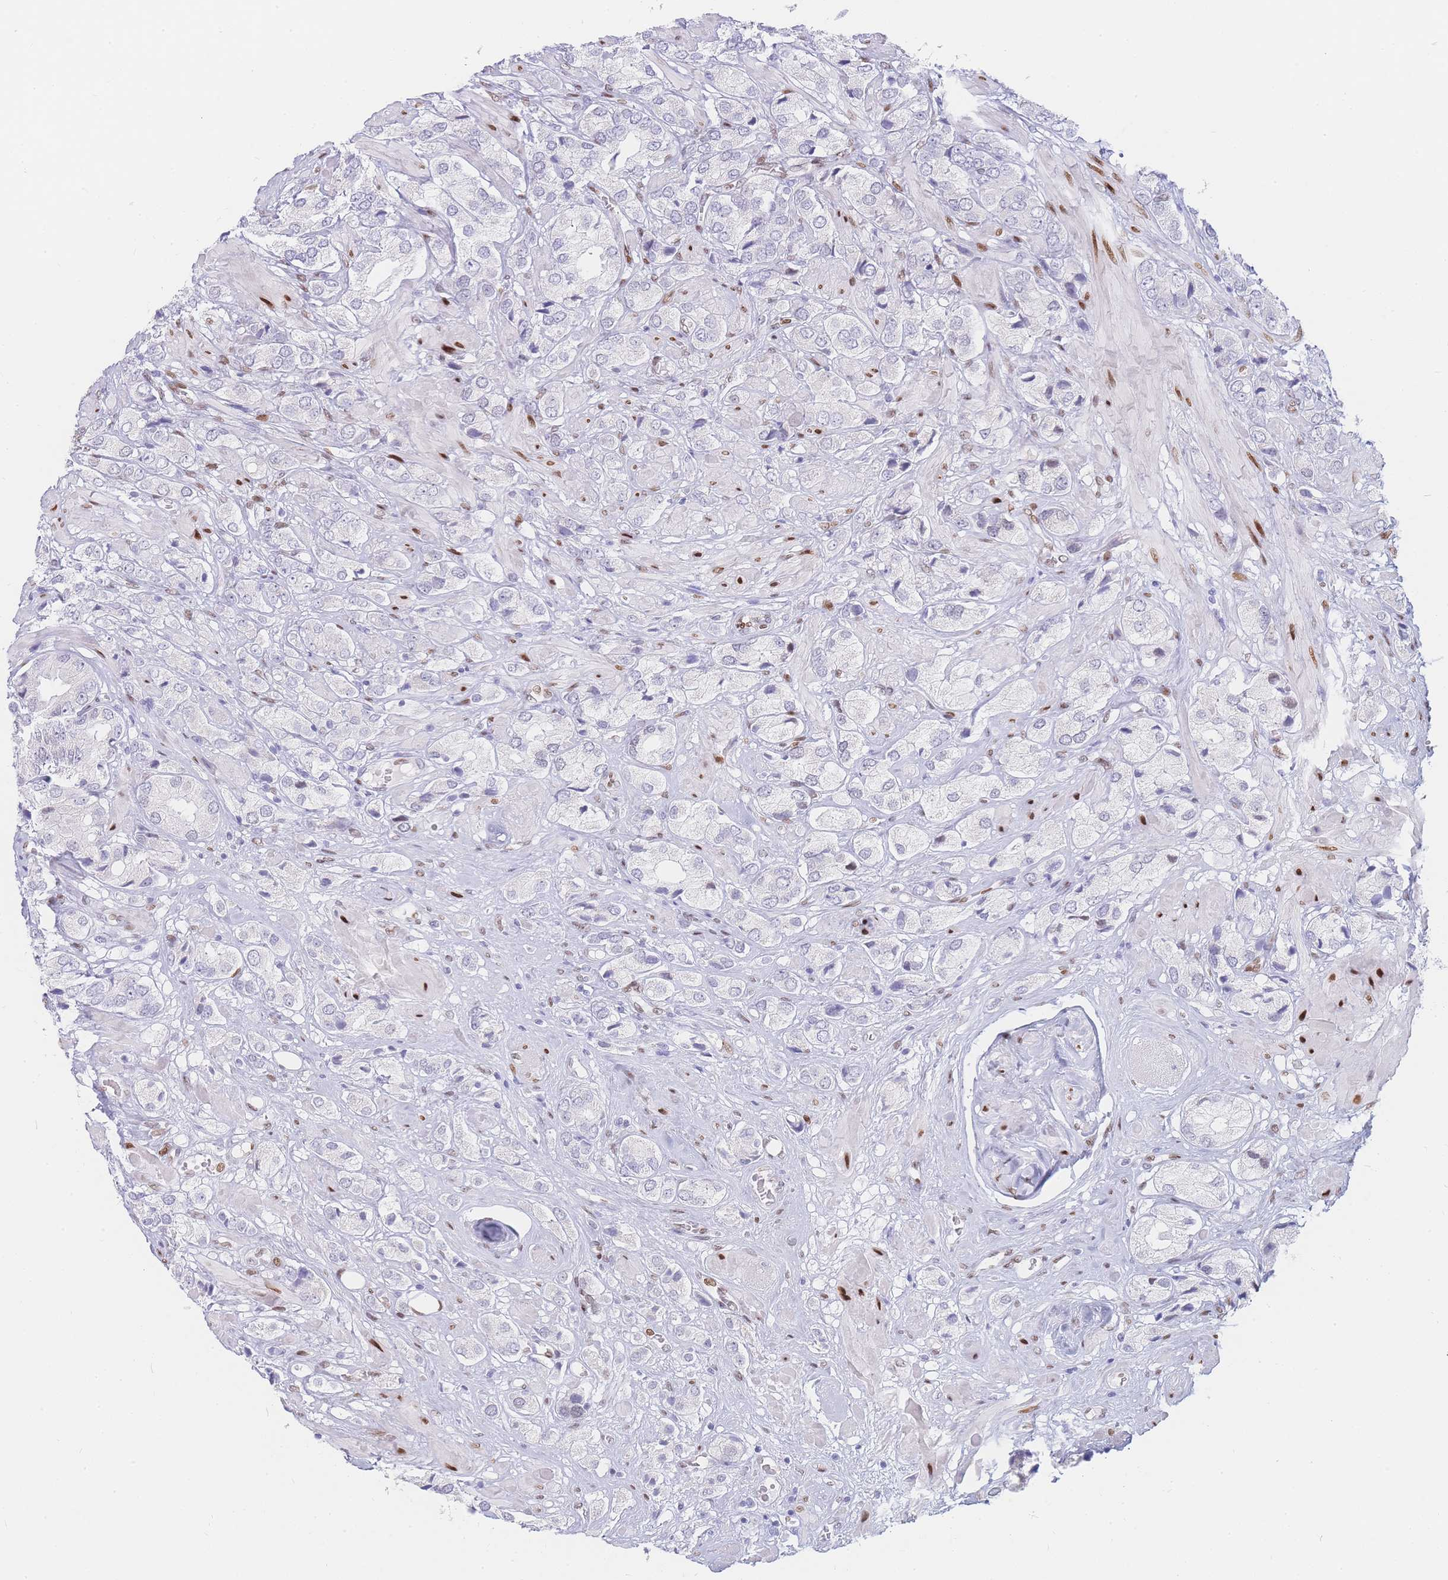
{"staining": {"intensity": "negative", "quantity": "none", "location": "none"}, "tissue": "prostate cancer", "cell_type": "Tumor cells", "image_type": "cancer", "snomed": [{"axis": "morphology", "description": "Adenocarcinoma, High grade"}, {"axis": "topography", "description": "Prostate and seminal vesicle, NOS"}], "caption": "This is an immunohistochemistry (IHC) photomicrograph of prostate adenocarcinoma (high-grade). There is no expression in tumor cells.", "gene": "PSMB5", "patient": {"sex": "male", "age": 64}}